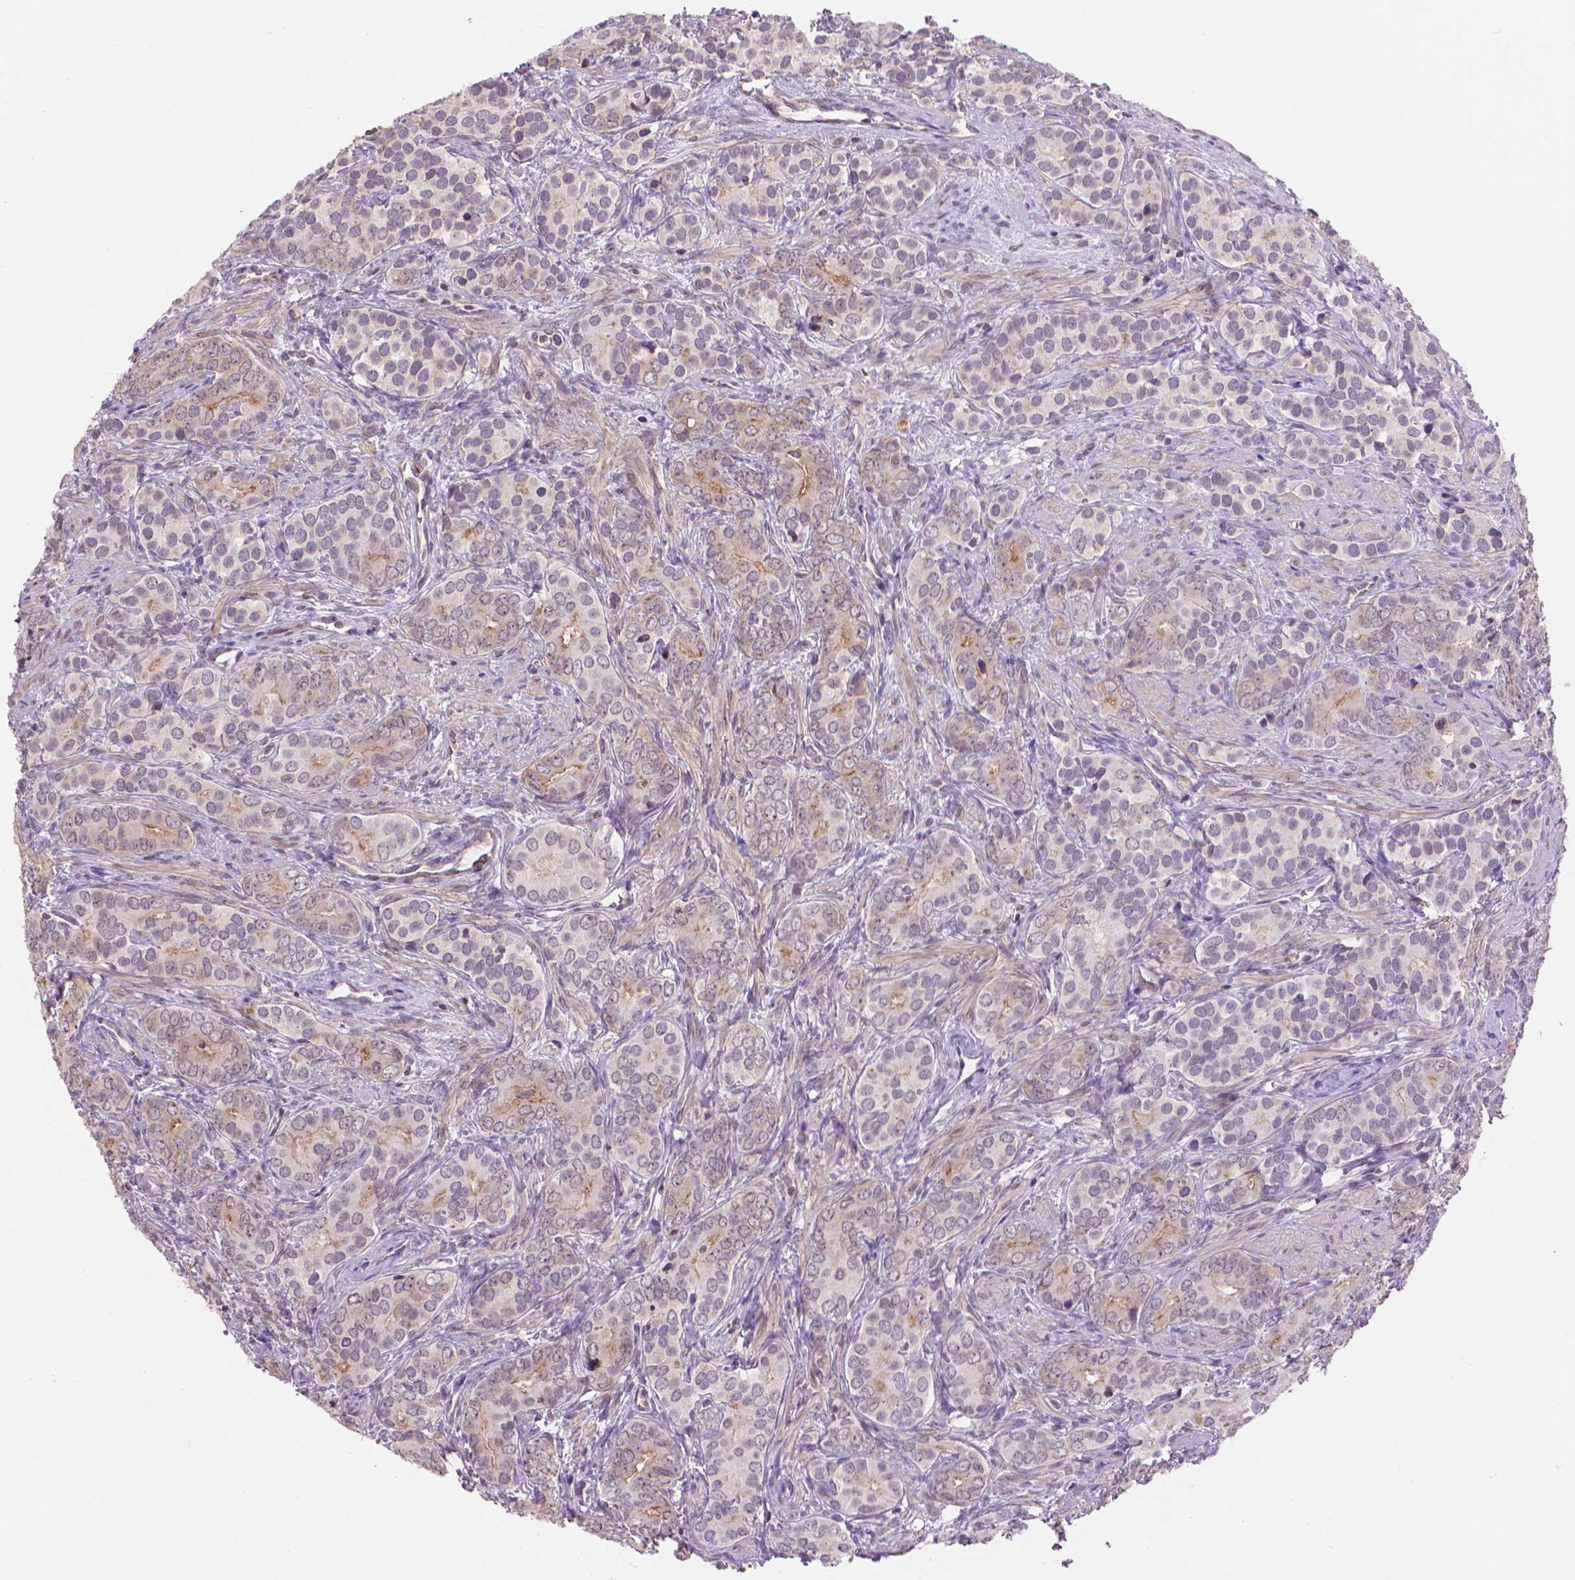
{"staining": {"intensity": "weak", "quantity": "<25%", "location": "cytoplasmic/membranous"}, "tissue": "prostate cancer", "cell_type": "Tumor cells", "image_type": "cancer", "snomed": [{"axis": "morphology", "description": "Adenocarcinoma, High grade"}, {"axis": "topography", "description": "Prostate"}], "caption": "Prostate high-grade adenocarcinoma was stained to show a protein in brown. There is no significant staining in tumor cells.", "gene": "TMEM184A", "patient": {"sex": "male", "age": 84}}